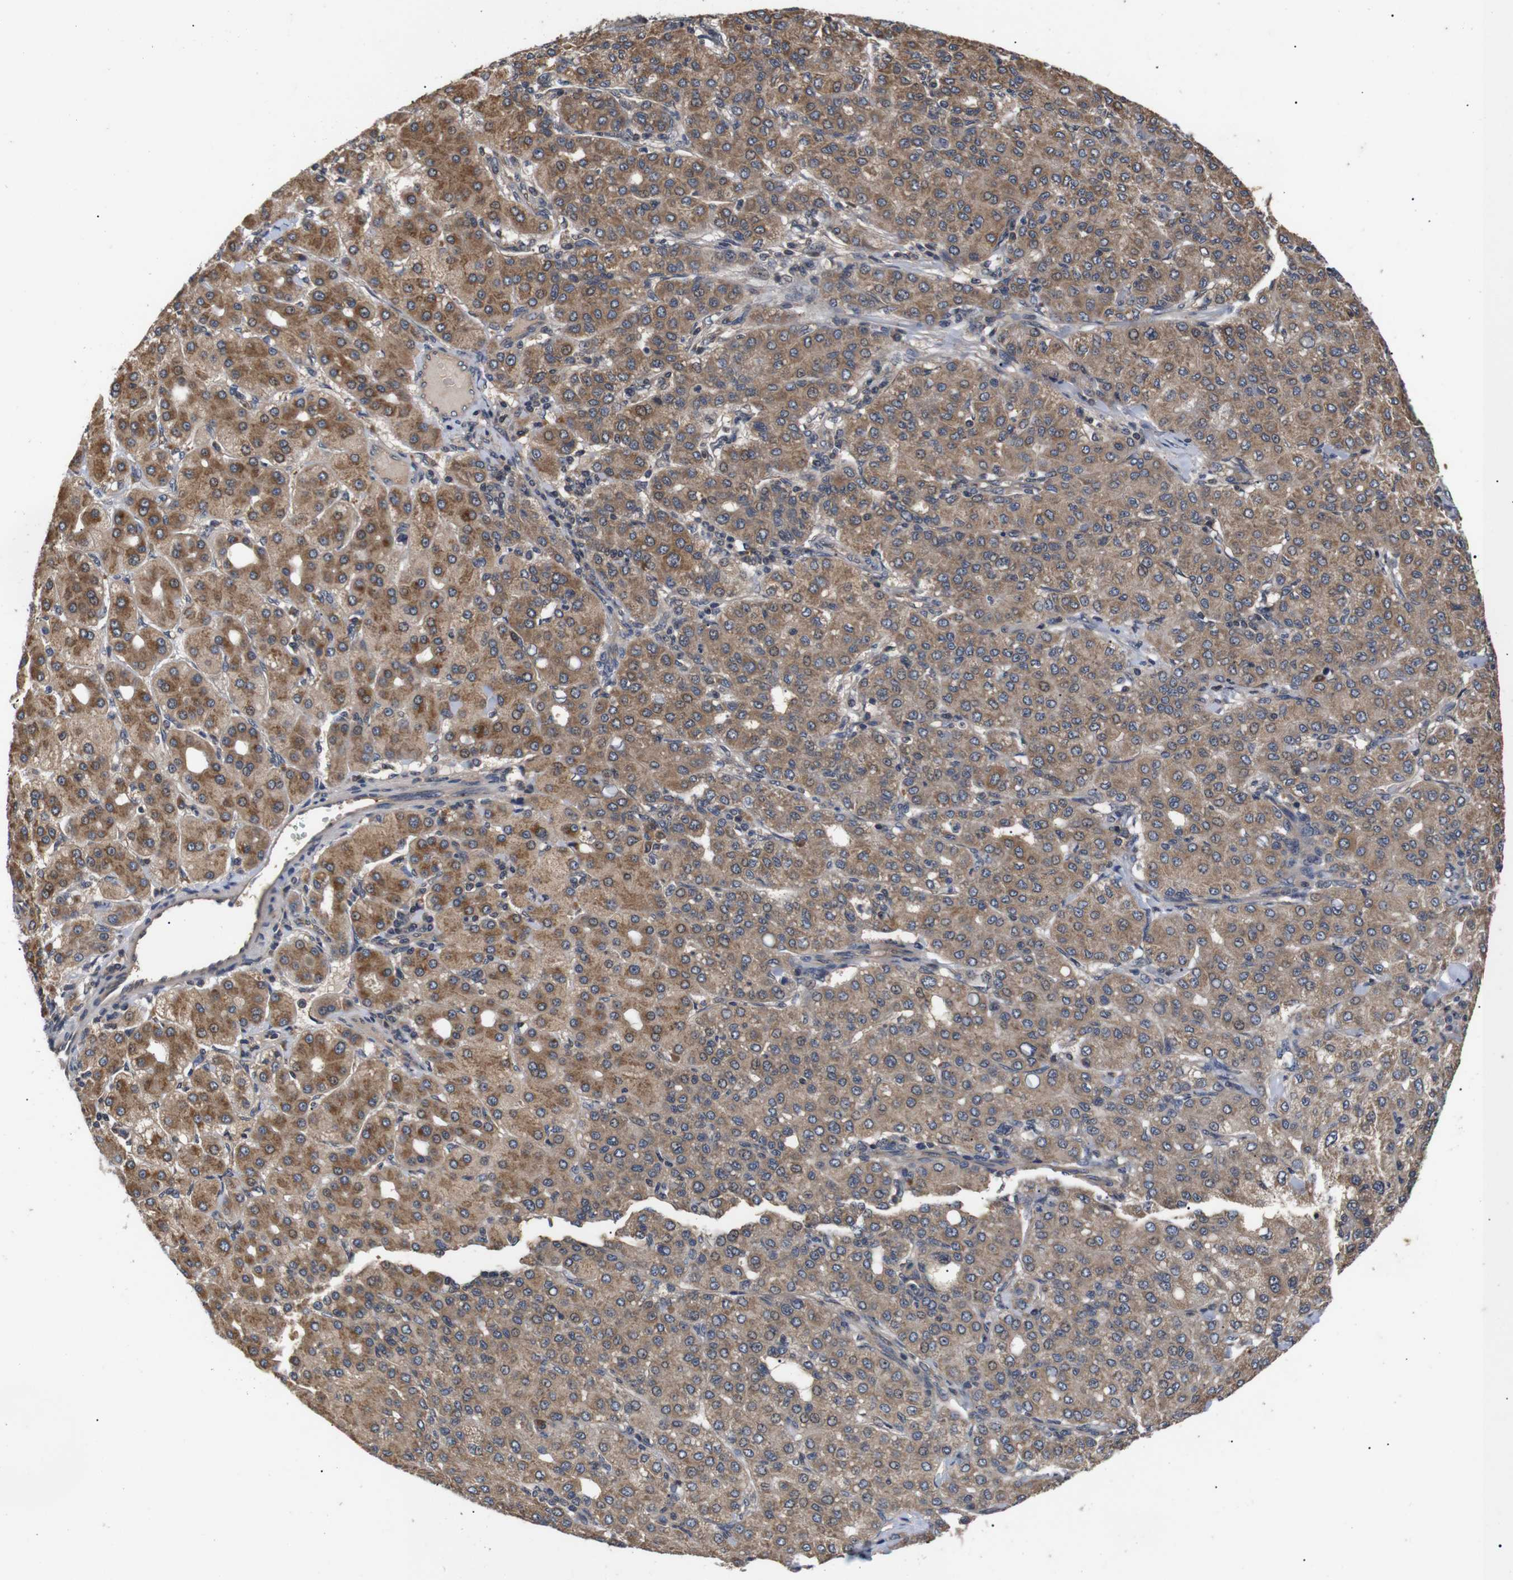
{"staining": {"intensity": "moderate", "quantity": ">75%", "location": "cytoplasmic/membranous"}, "tissue": "liver cancer", "cell_type": "Tumor cells", "image_type": "cancer", "snomed": [{"axis": "morphology", "description": "Carcinoma, Hepatocellular, NOS"}, {"axis": "topography", "description": "Liver"}], "caption": "Protein staining of hepatocellular carcinoma (liver) tissue demonstrates moderate cytoplasmic/membranous staining in approximately >75% of tumor cells.", "gene": "RIPK1", "patient": {"sex": "male", "age": 65}}